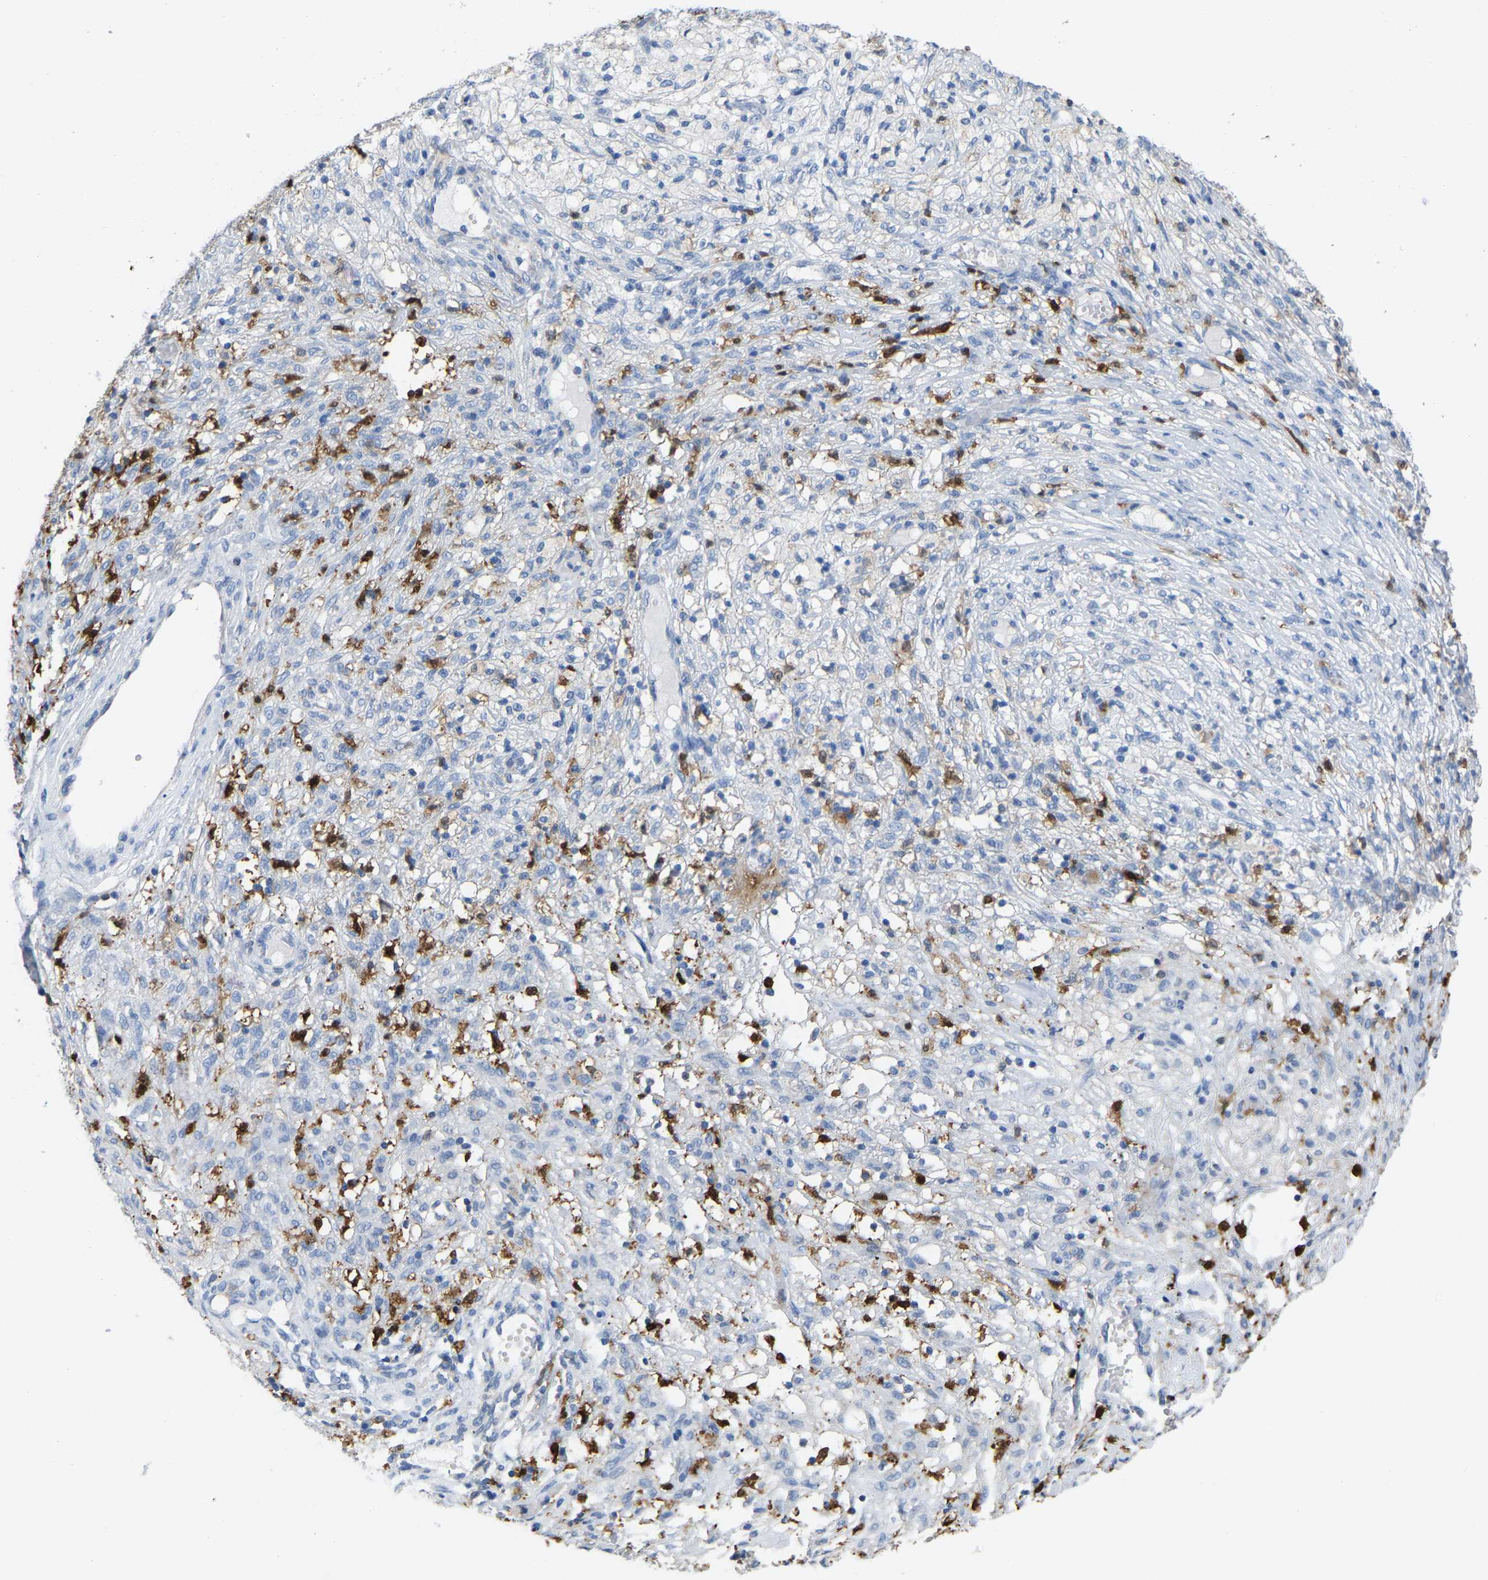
{"staining": {"intensity": "negative", "quantity": "none", "location": "none"}, "tissue": "ovarian cancer", "cell_type": "Tumor cells", "image_type": "cancer", "snomed": [{"axis": "morphology", "description": "Carcinoma, endometroid"}, {"axis": "topography", "description": "Ovary"}], "caption": "Human endometroid carcinoma (ovarian) stained for a protein using immunohistochemistry shows no positivity in tumor cells.", "gene": "ULBP2", "patient": {"sex": "female", "age": 42}}